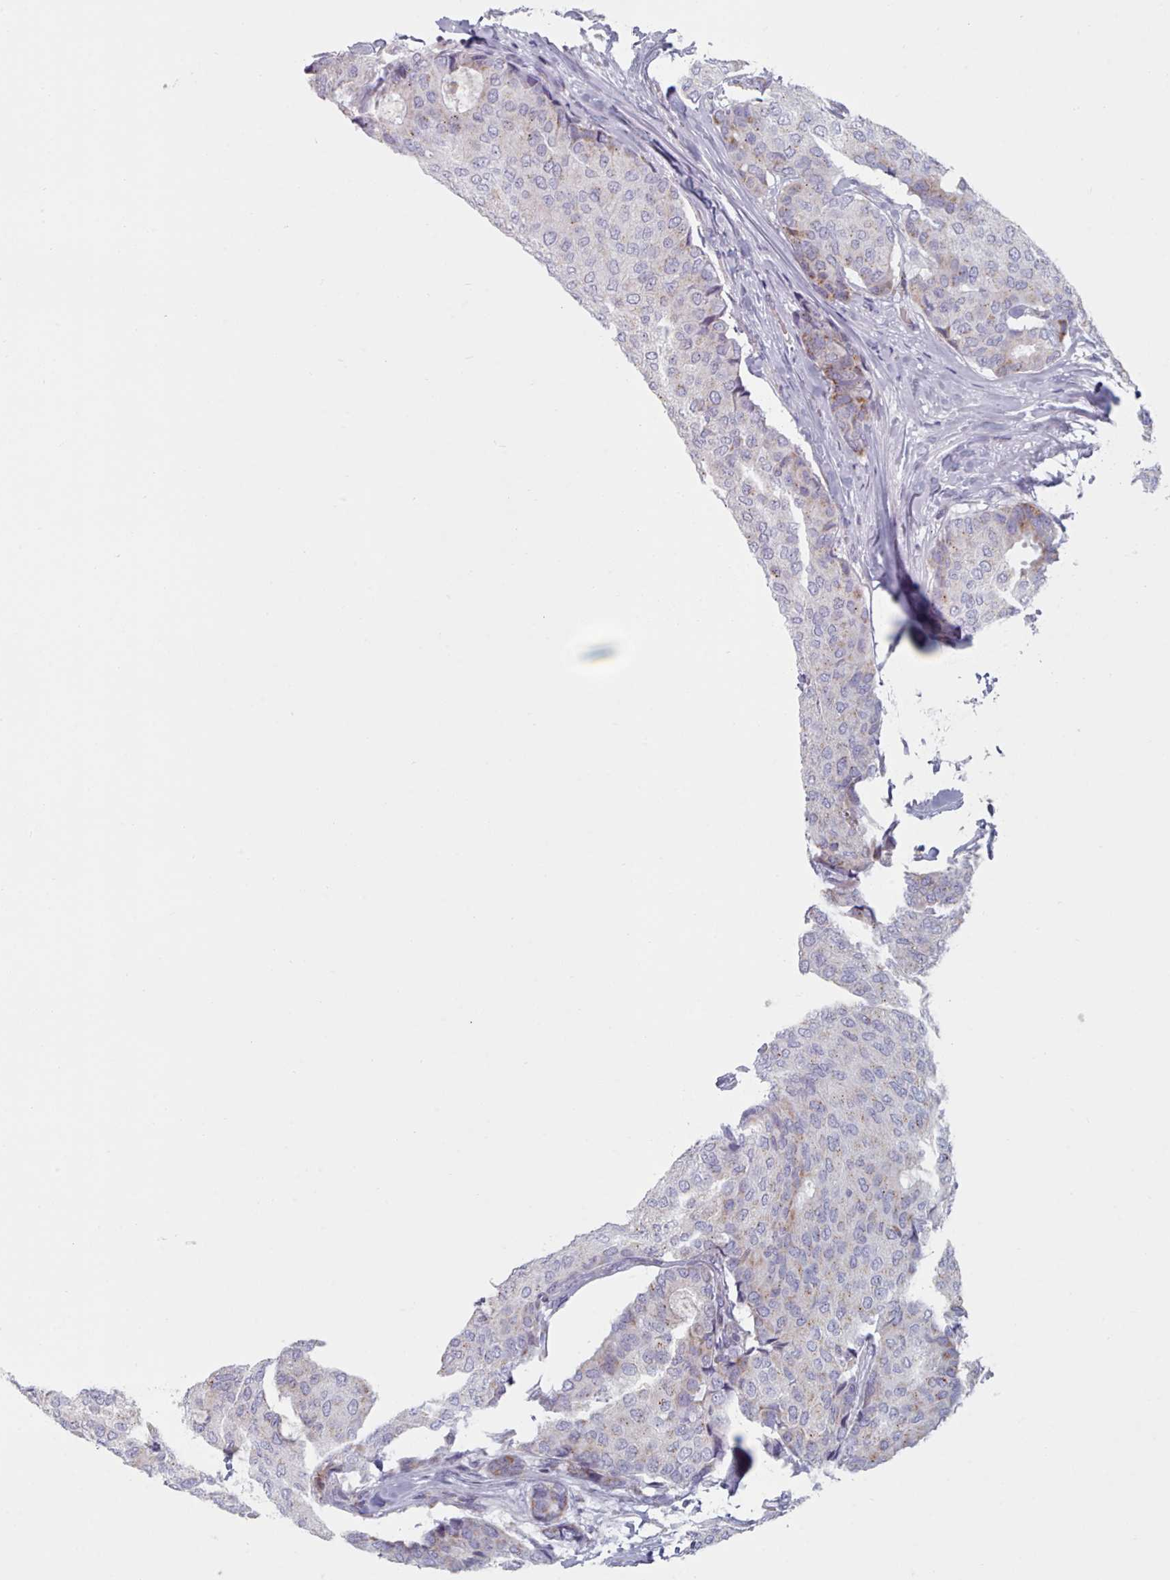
{"staining": {"intensity": "weak", "quantity": "<25%", "location": "cytoplasmic/membranous"}, "tissue": "breast cancer", "cell_type": "Tumor cells", "image_type": "cancer", "snomed": [{"axis": "morphology", "description": "Duct carcinoma"}, {"axis": "topography", "description": "Breast"}], "caption": "Immunohistochemistry (IHC) photomicrograph of human breast cancer stained for a protein (brown), which shows no positivity in tumor cells.", "gene": "FAM170B", "patient": {"sex": "female", "age": 75}}